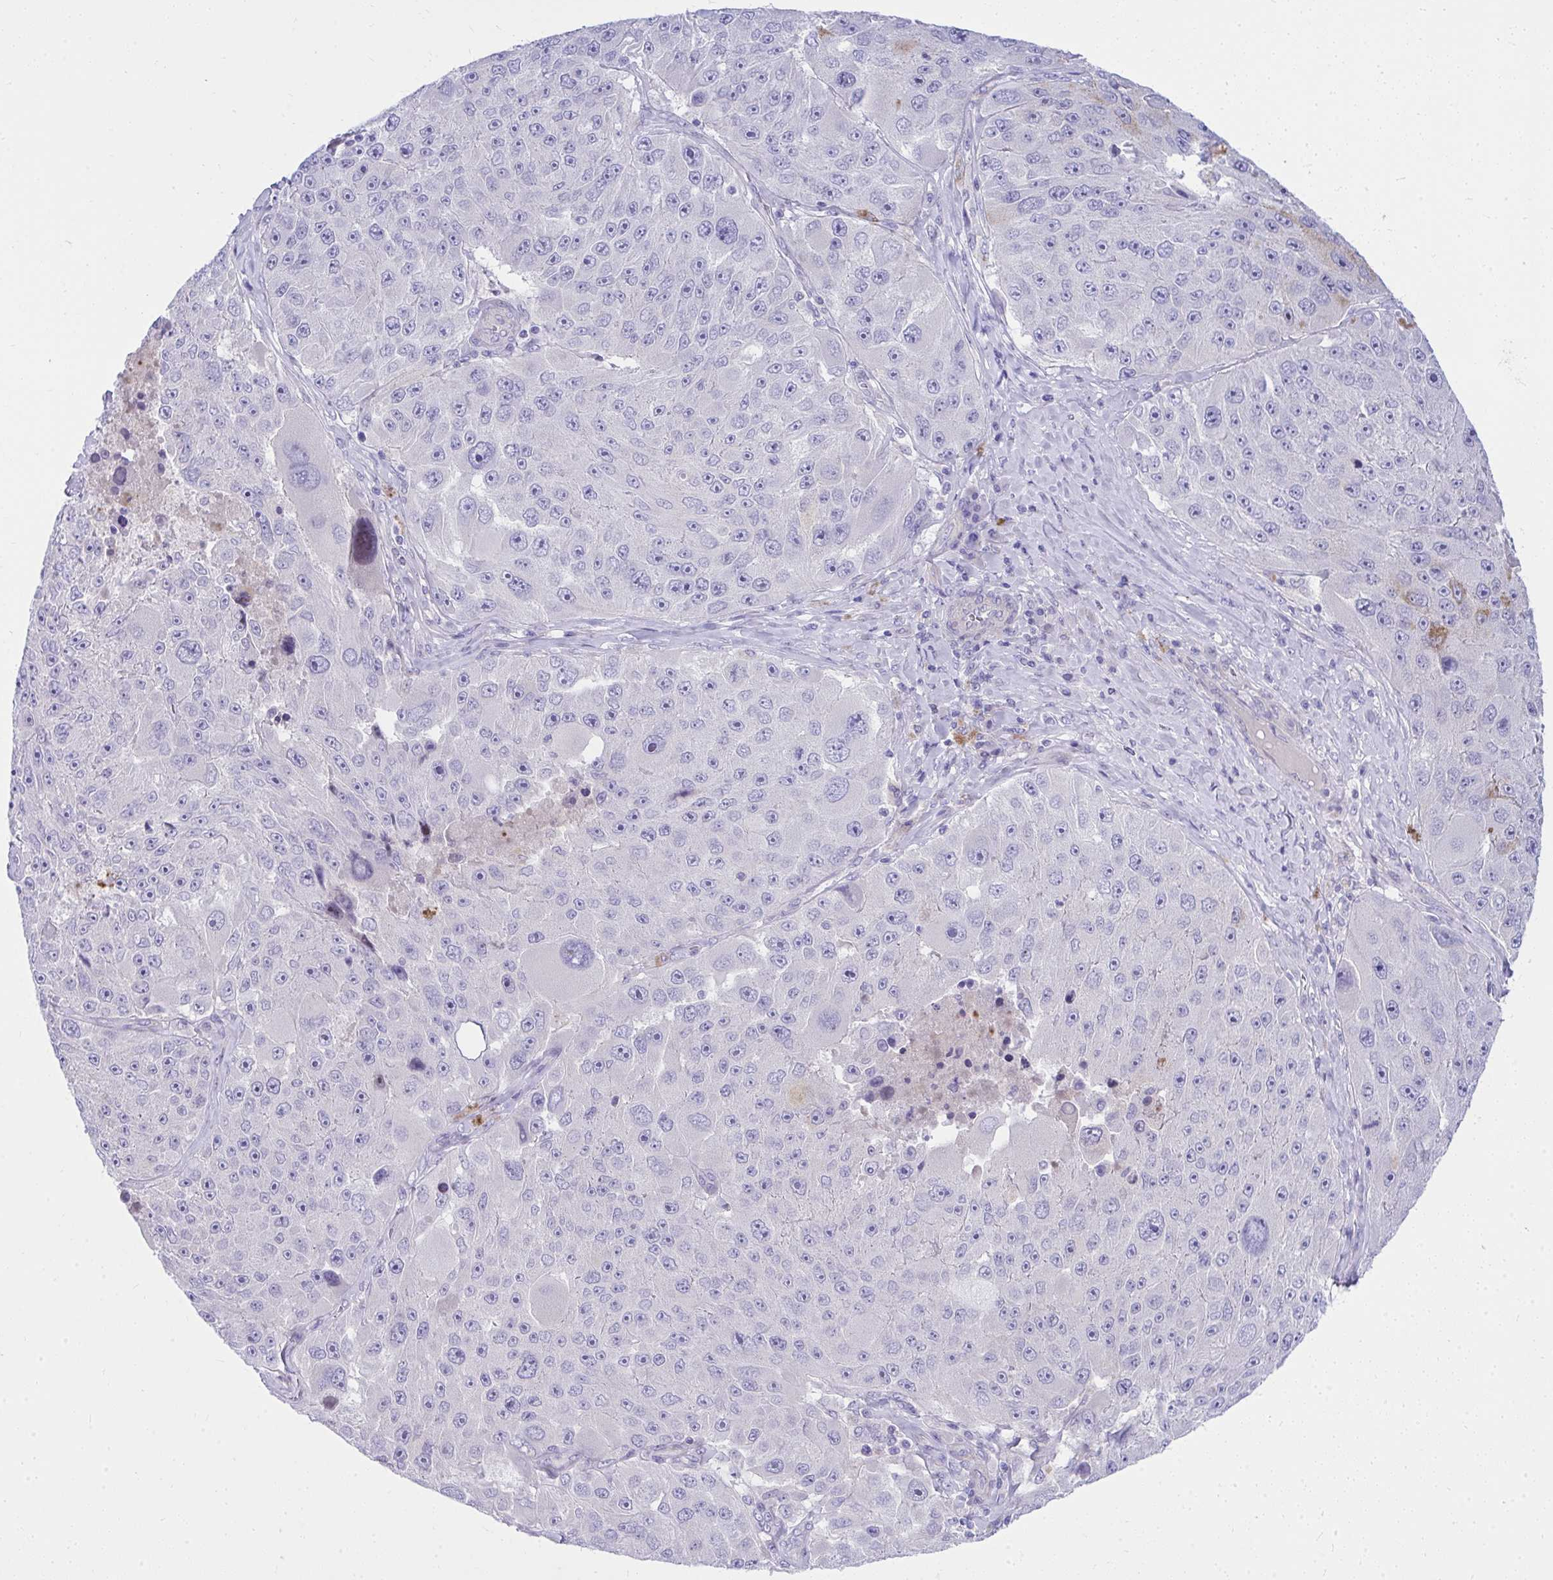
{"staining": {"intensity": "negative", "quantity": "none", "location": "none"}, "tissue": "melanoma", "cell_type": "Tumor cells", "image_type": "cancer", "snomed": [{"axis": "morphology", "description": "Malignant melanoma, Metastatic site"}, {"axis": "topography", "description": "Lymph node"}], "caption": "This is a histopathology image of IHC staining of malignant melanoma (metastatic site), which shows no staining in tumor cells.", "gene": "LRRC36", "patient": {"sex": "male", "age": 62}}